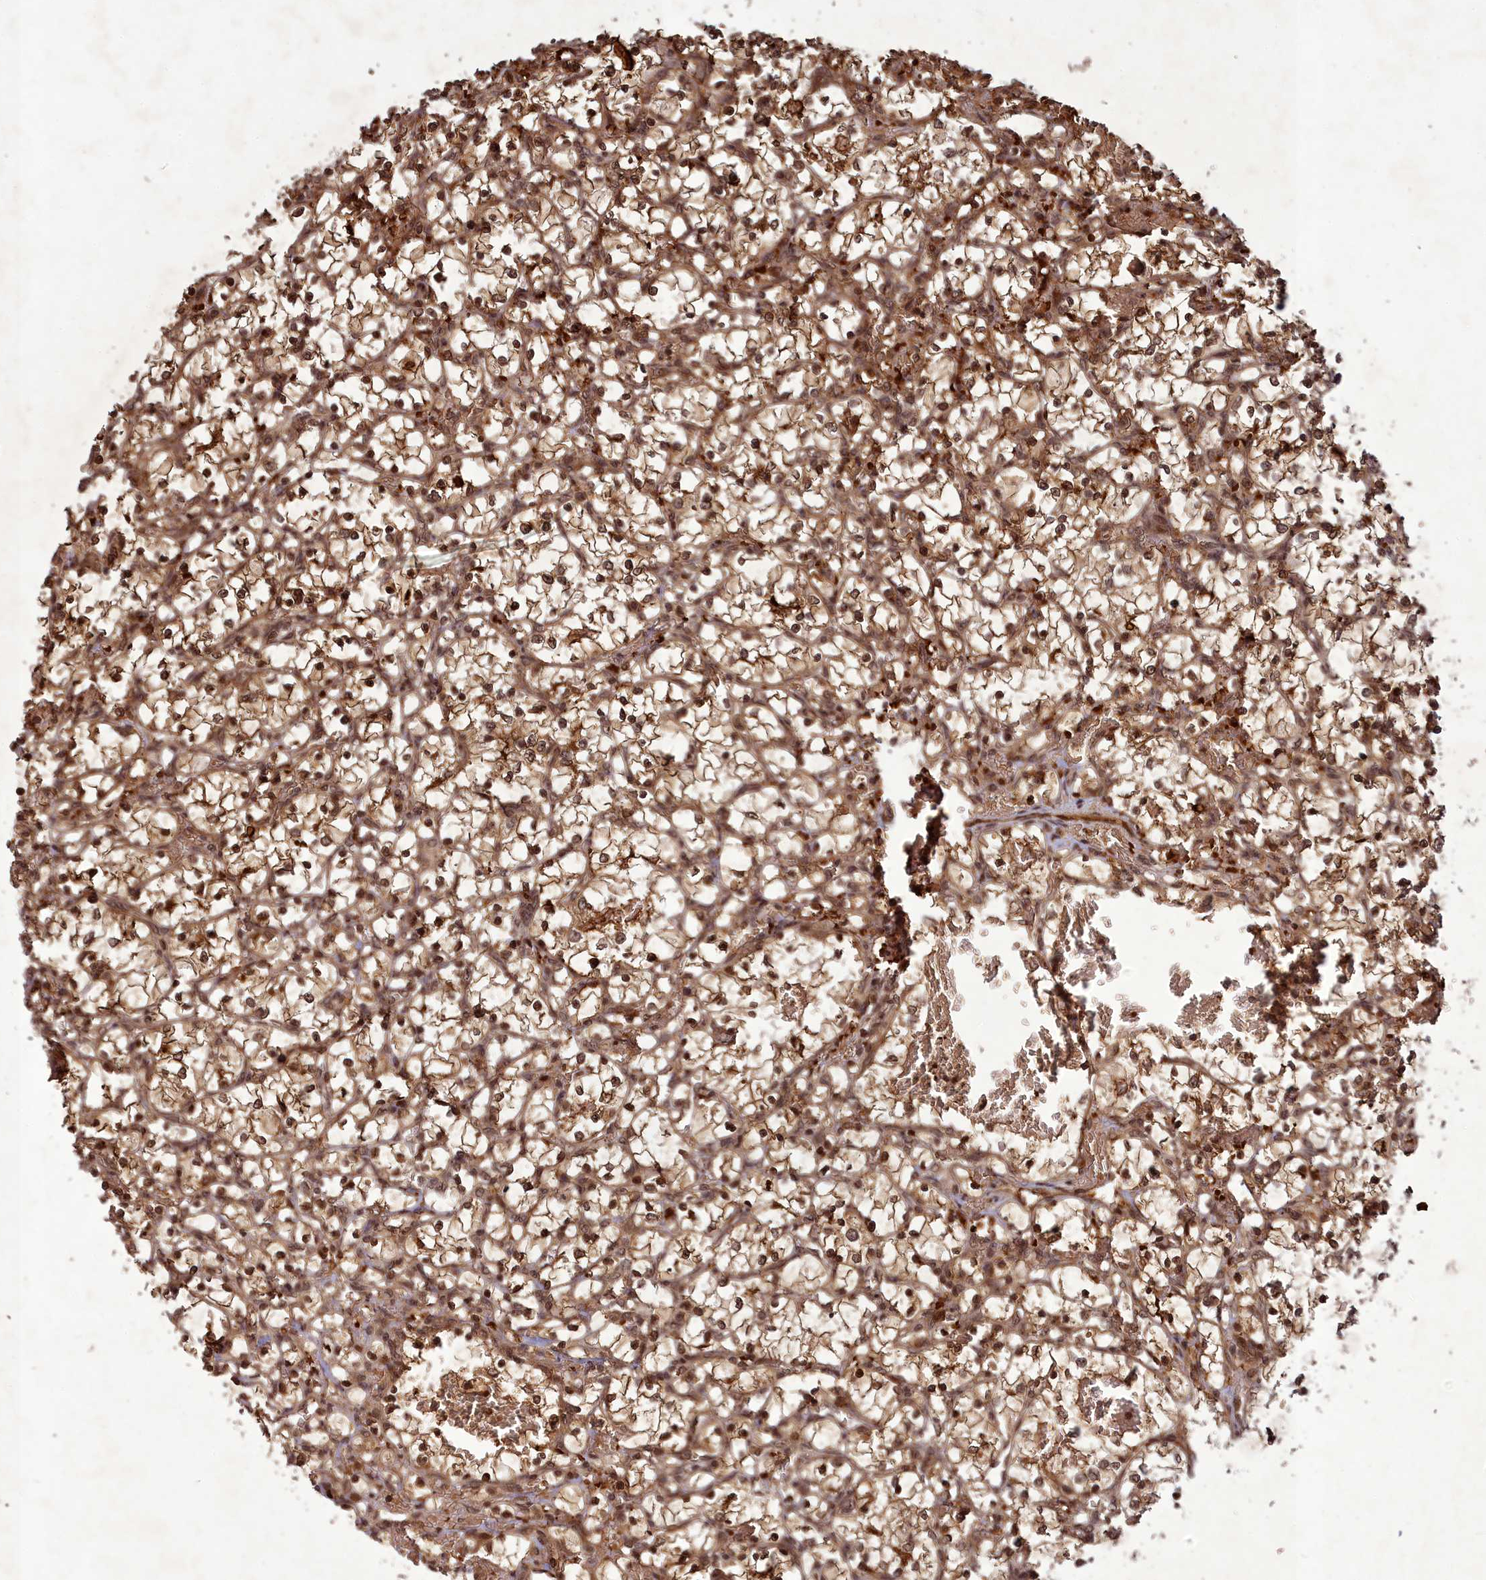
{"staining": {"intensity": "moderate", "quantity": ">75%", "location": "cytoplasmic/membranous,nuclear"}, "tissue": "renal cancer", "cell_type": "Tumor cells", "image_type": "cancer", "snomed": [{"axis": "morphology", "description": "Adenocarcinoma, NOS"}, {"axis": "topography", "description": "Kidney"}], "caption": "DAB immunohistochemical staining of renal cancer reveals moderate cytoplasmic/membranous and nuclear protein expression in about >75% of tumor cells. The protein is stained brown, and the nuclei are stained in blue (DAB (3,3'-diaminobenzidine) IHC with brightfield microscopy, high magnification).", "gene": "SRMS", "patient": {"sex": "female", "age": 69}}